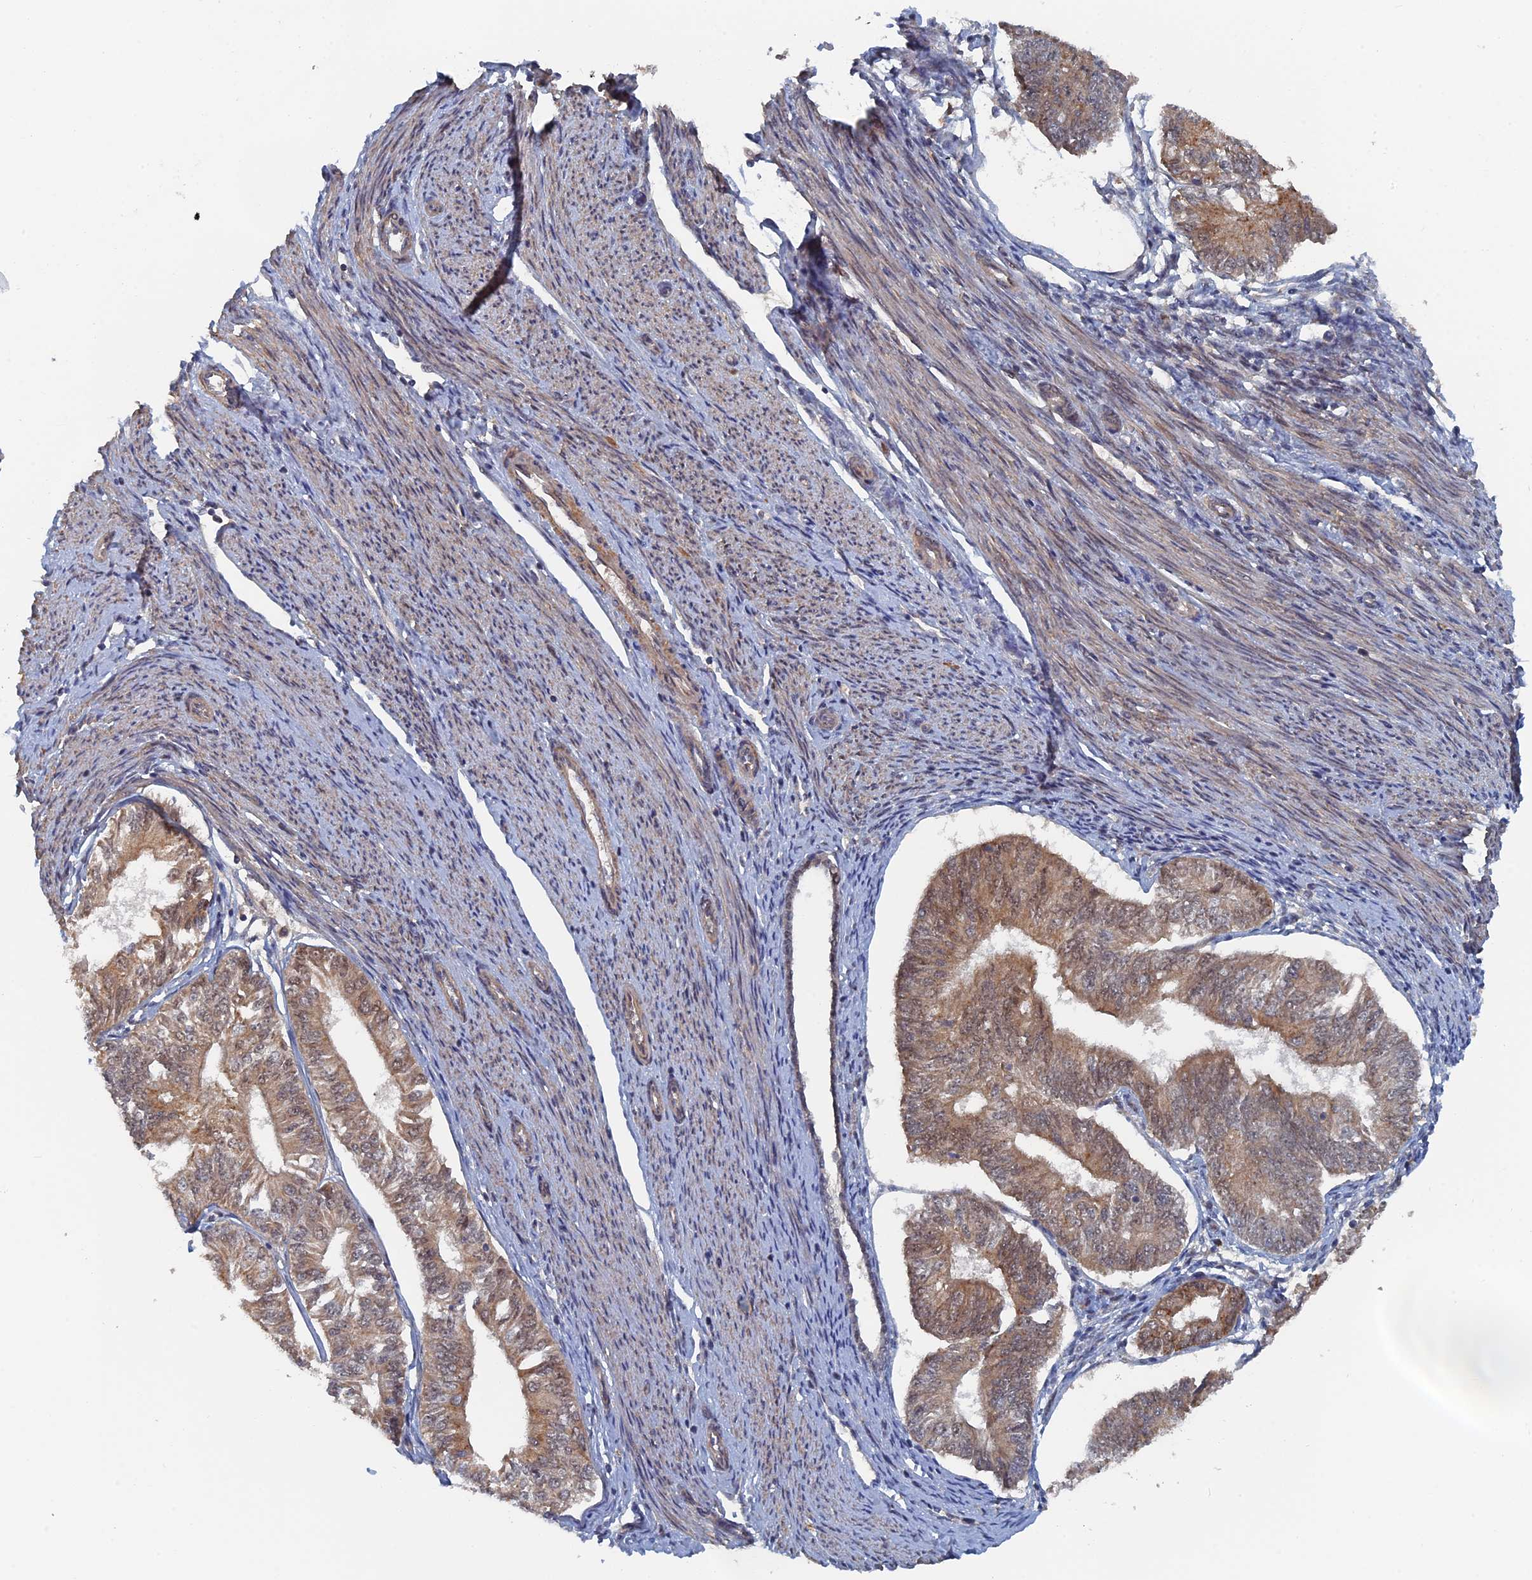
{"staining": {"intensity": "weak", "quantity": ">75%", "location": "cytoplasmic/membranous,nuclear"}, "tissue": "endometrial cancer", "cell_type": "Tumor cells", "image_type": "cancer", "snomed": [{"axis": "morphology", "description": "Adenocarcinoma, NOS"}, {"axis": "topography", "description": "Endometrium"}], "caption": "IHC of human endometrial cancer (adenocarcinoma) demonstrates low levels of weak cytoplasmic/membranous and nuclear expression in about >75% of tumor cells.", "gene": "ELOVL6", "patient": {"sex": "female", "age": 58}}